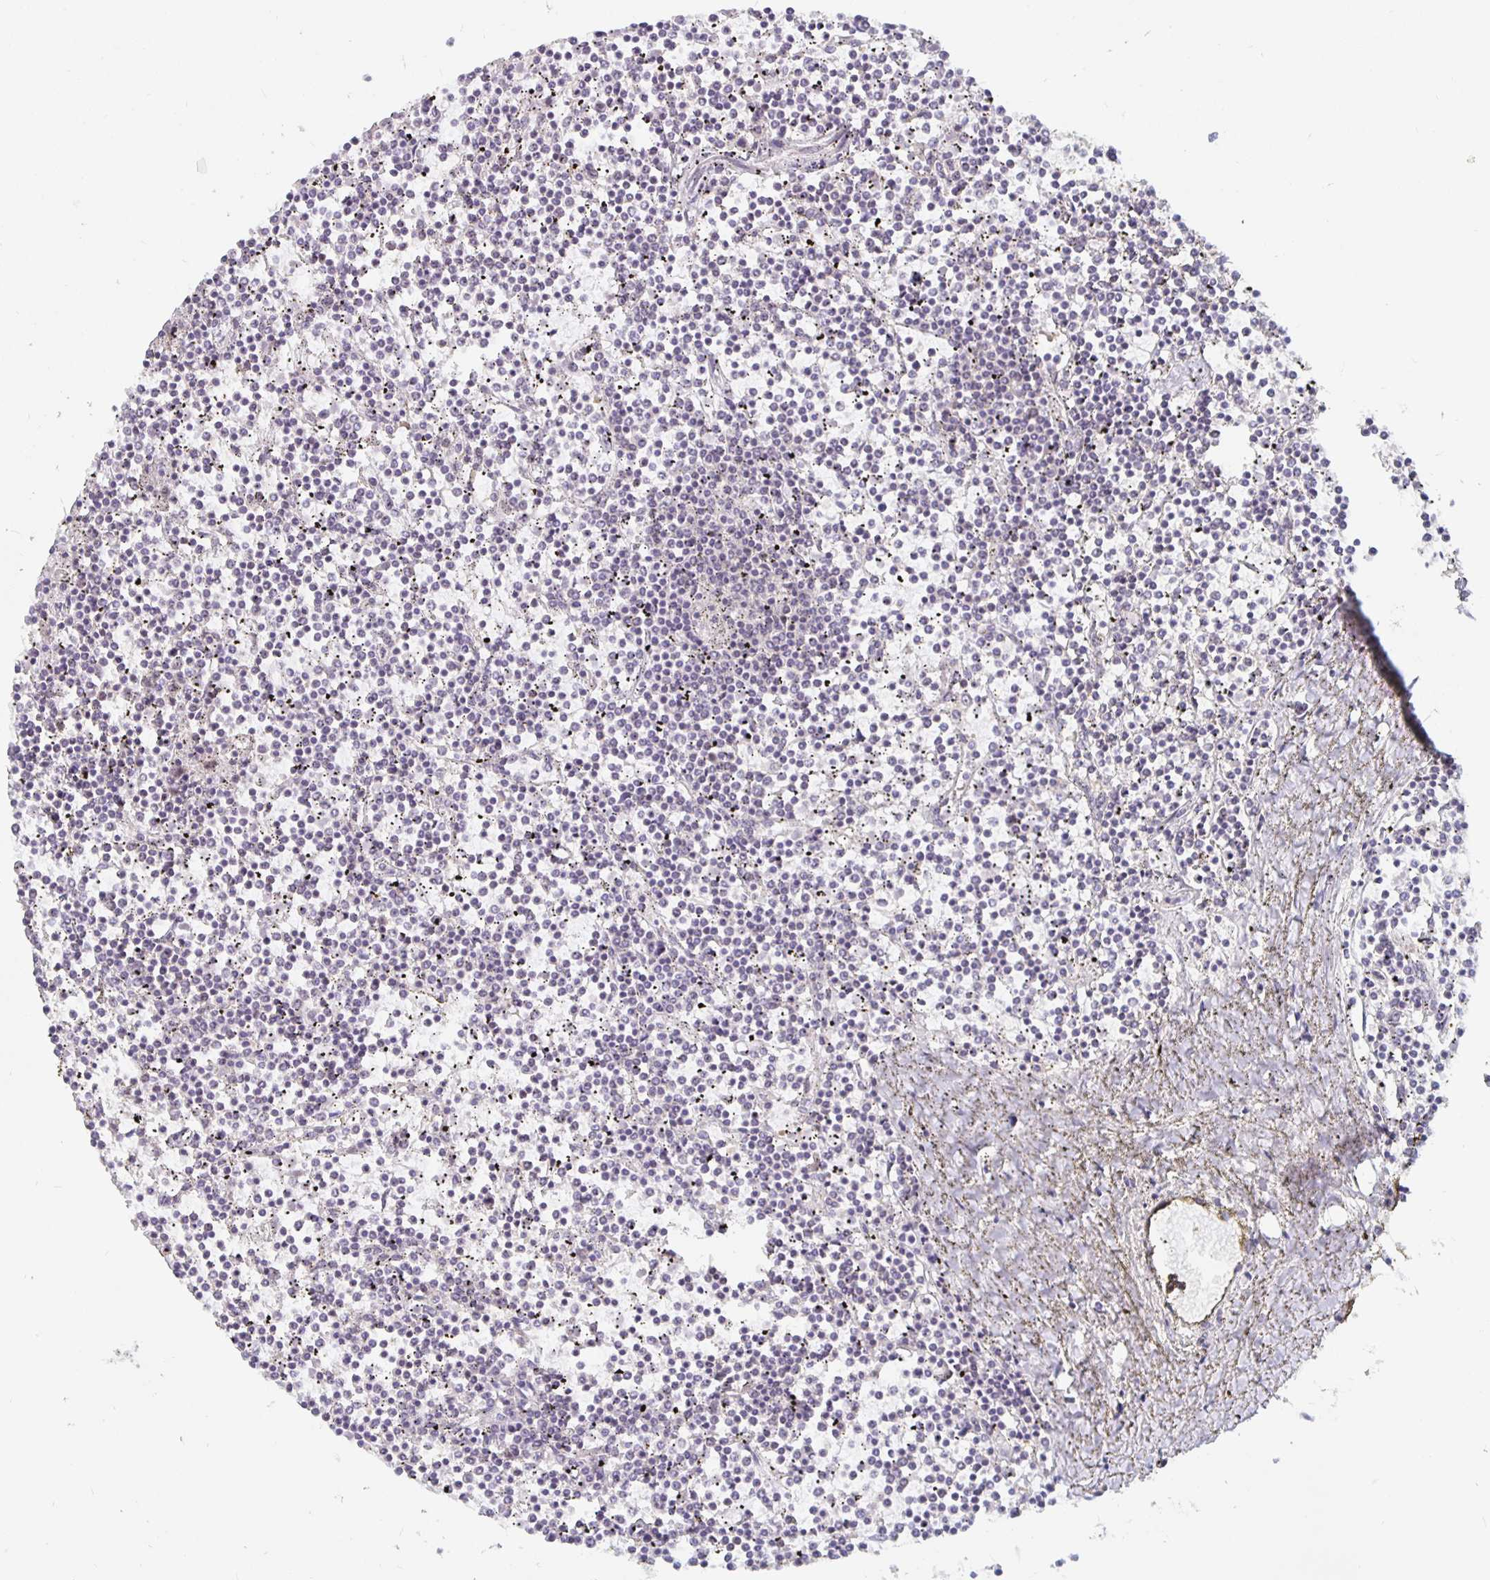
{"staining": {"intensity": "weak", "quantity": "25%-75%", "location": "nuclear"}, "tissue": "lymphoma", "cell_type": "Tumor cells", "image_type": "cancer", "snomed": [{"axis": "morphology", "description": "Malignant lymphoma, non-Hodgkin's type, Low grade"}, {"axis": "topography", "description": "Spleen"}], "caption": "Lymphoma tissue displays weak nuclear staining in about 25%-75% of tumor cells", "gene": "NUP85", "patient": {"sex": "female", "age": 19}}